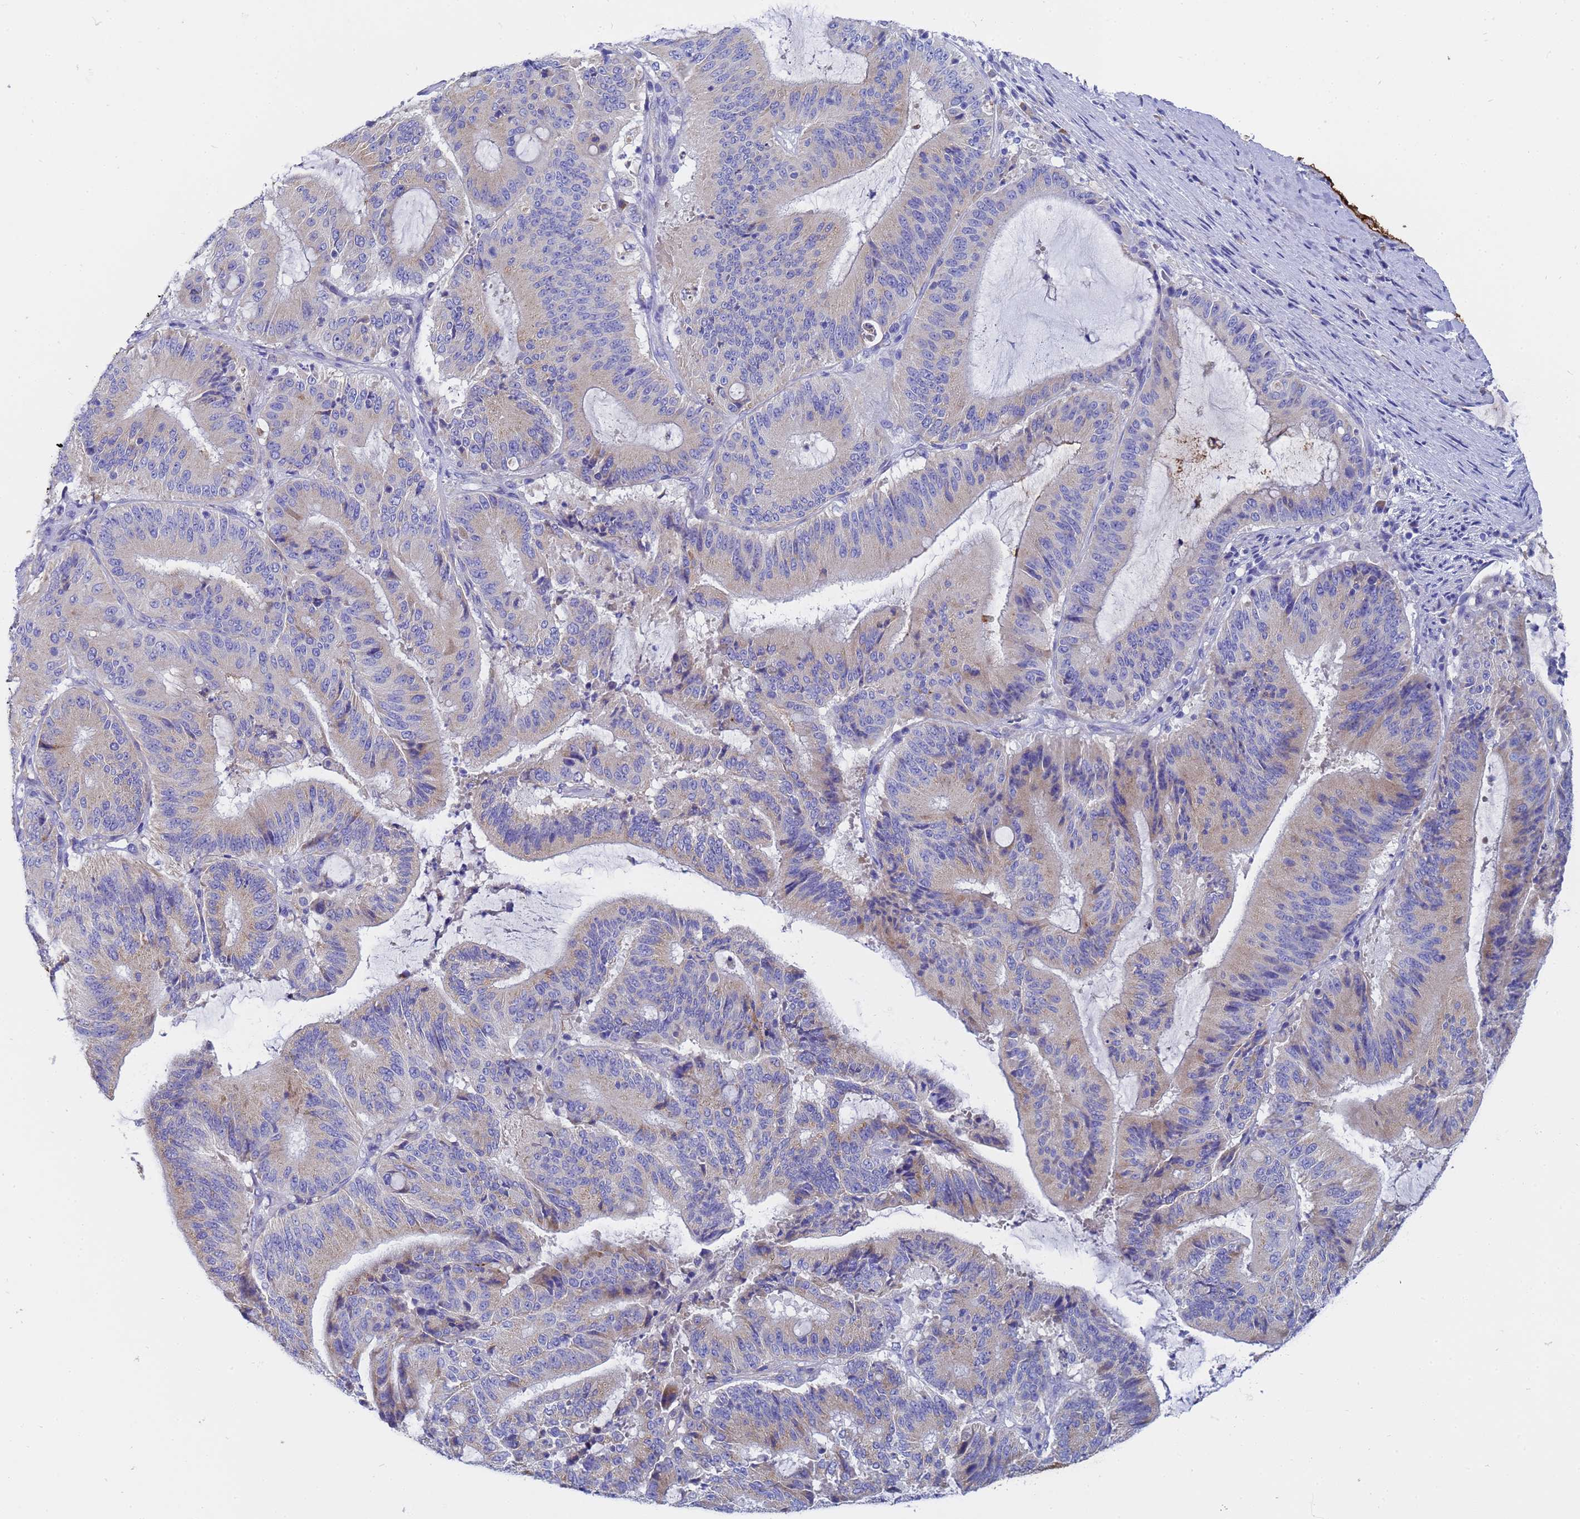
{"staining": {"intensity": "weak", "quantity": "25%-75%", "location": "cytoplasmic/membranous"}, "tissue": "liver cancer", "cell_type": "Tumor cells", "image_type": "cancer", "snomed": [{"axis": "morphology", "description": "Normal tissue, NOS"}, {"axis": "morphology", "description": "Cholangiocarcinoma"}, {"axis": "topography", "description": "Liver"}, {"axis": "topography", "description": "Peripheral nerve tissue"}], "caption": "Brown immunohistochemical staining in liver cholangiocarcinoma displays weak cytoplasmic/membranous expression in about 25%-75% of tumor cells.", "gene": "TM4SF4", "patient": {"sex": "female", "age": 73}}